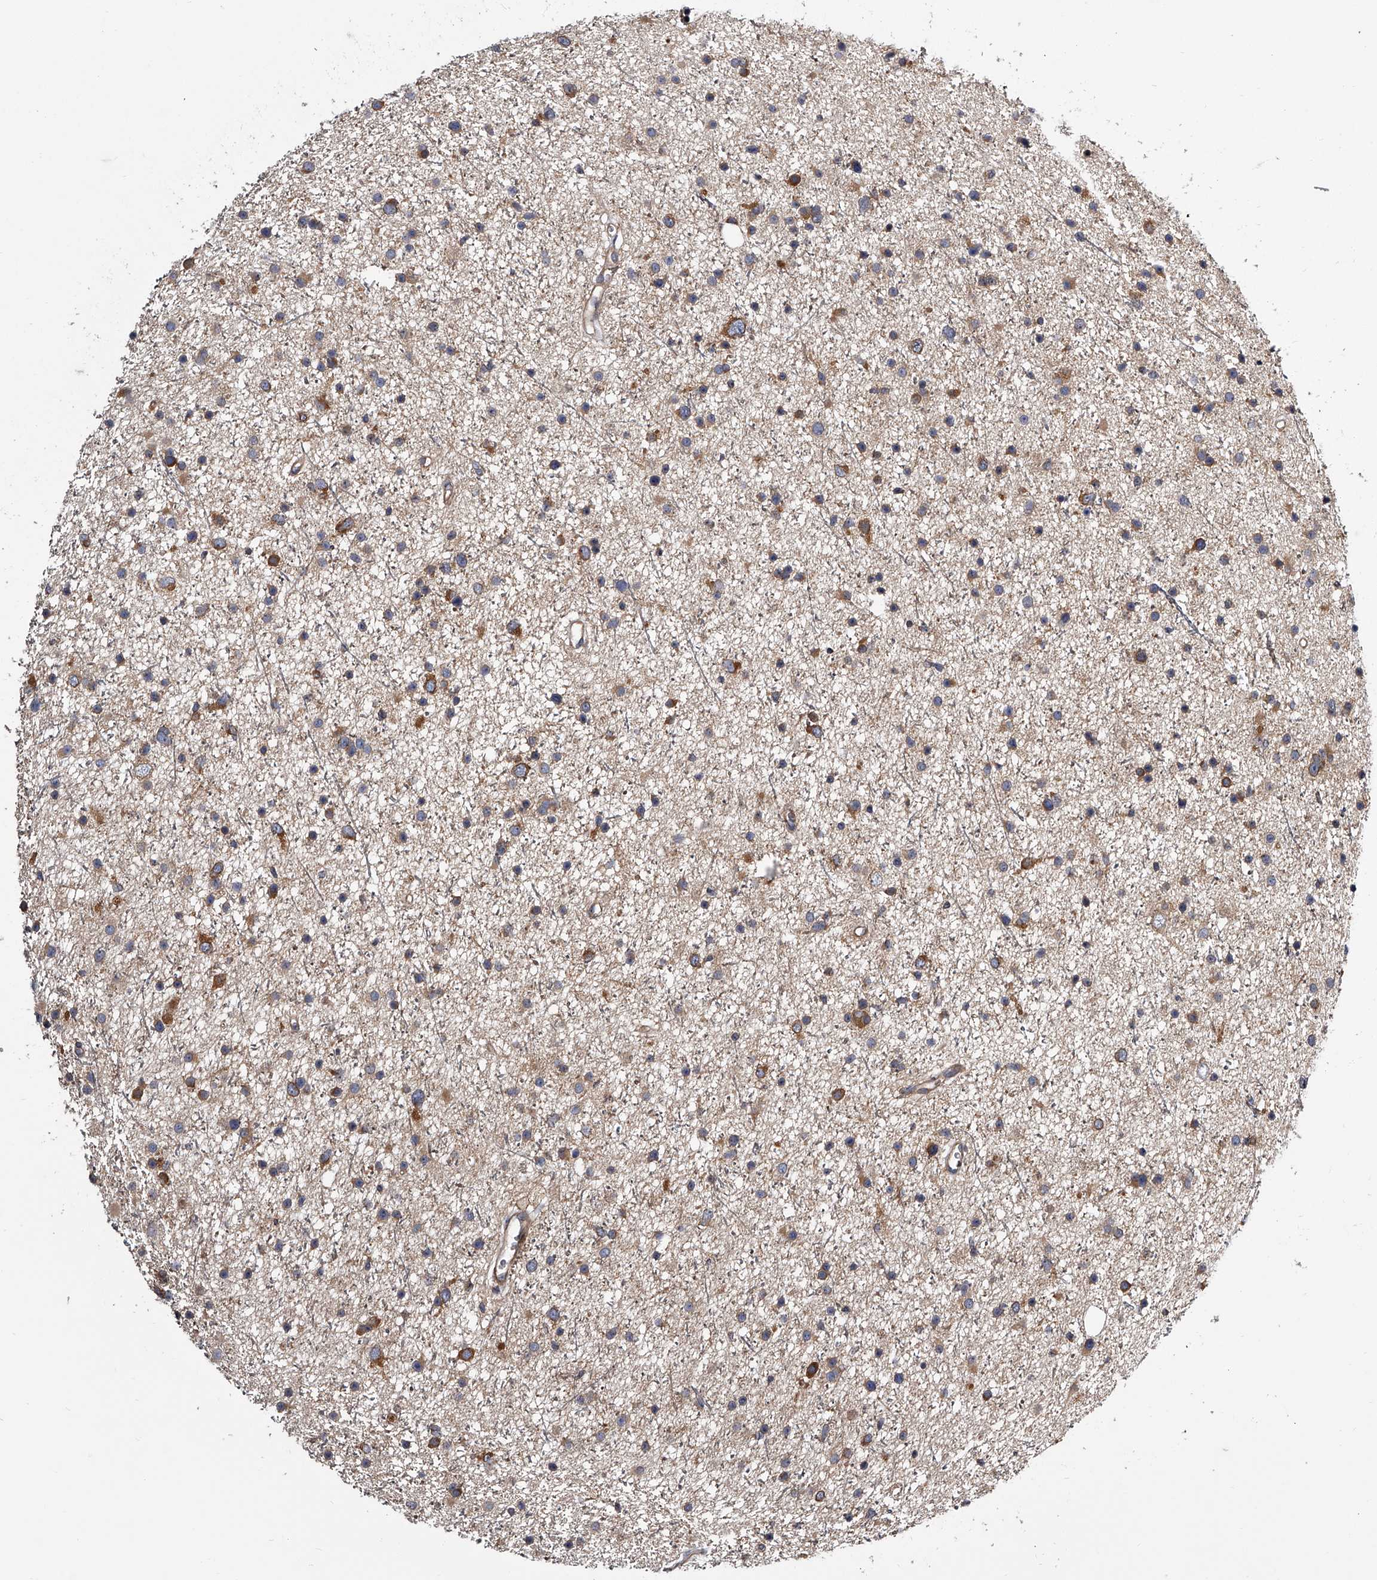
{"staining": {"intensity": "negative", "quantity": "none", "location": "none"}, "tissue": "glioma", "cell_type": "Tumor cells", "image_type": "cancer", "snomed": [{"axis": "morphology", "description": "Glioma, malignant, Low grade"}, {"axis": "topography", "description": "Cerebral cortex"}], "caption": "High power microscopy micrograph of an immunohistochemistry micrograph of glioma, revealing no significant positivity in tumor cells.", "gene": "GAPVD1", "patient": {"sex": "female", "age": 39}}